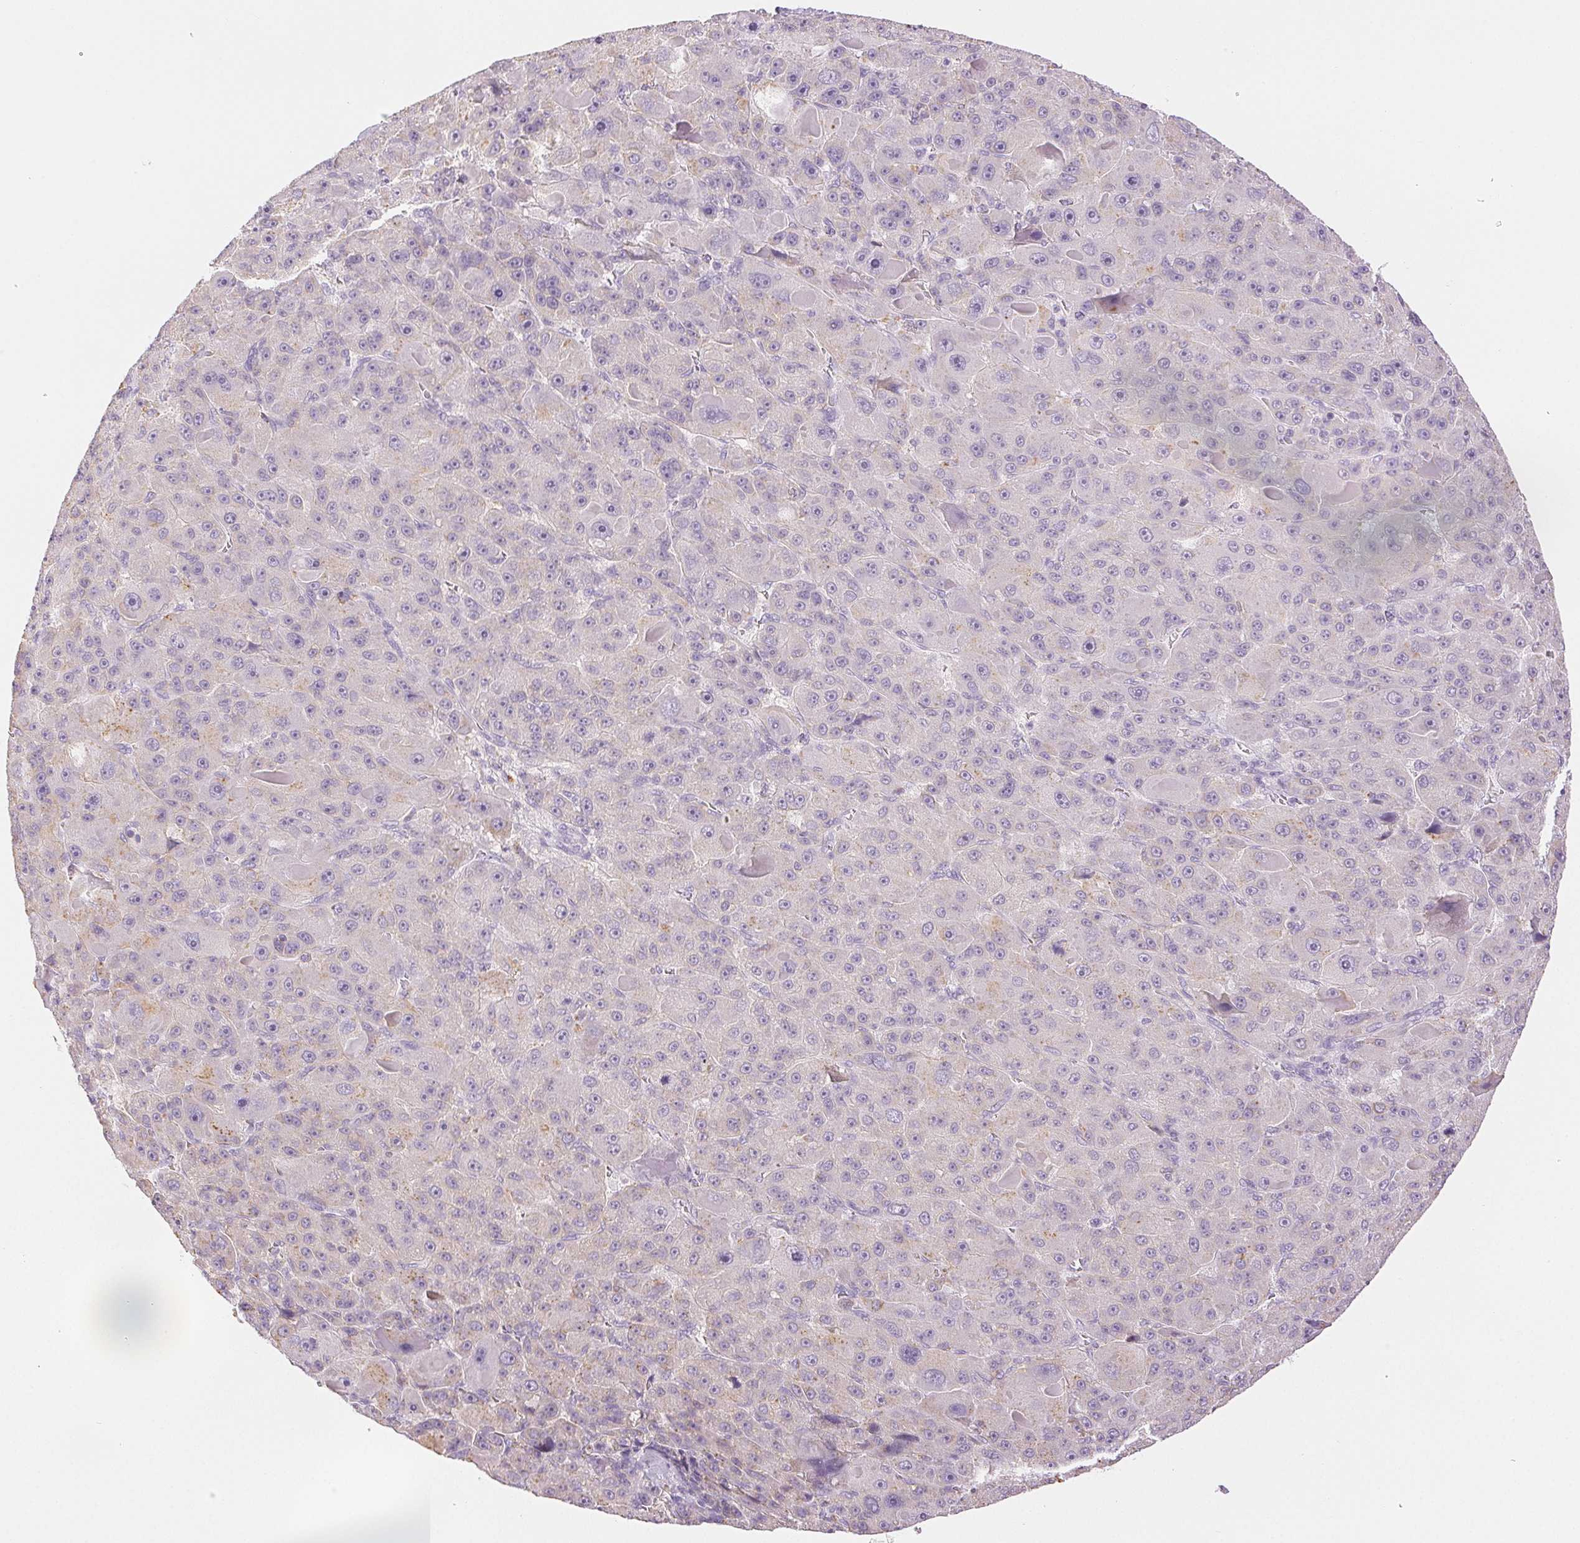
{"staining": {"intensity": "weak", "quantity": "<25%", "location": "cytoplasmic/membranous"}, "tissue": "liver cancer", "cell_type": "Tumor cells", "image_type": "cancer", "snomed": [{"axis": "morphology", "description": "Carcinoma, Hepatocellular, NOS"}, {"axis": "topography", "description": "Liver"}], "caption": "Immunohistochemistry image of human liver cancer (hepatocellular carcinoma) stained for a protein (brown), which reveals no expression in tumor cells.", "gene": "SLC5A2", "patient": {"sex": "male", "age": 76}}